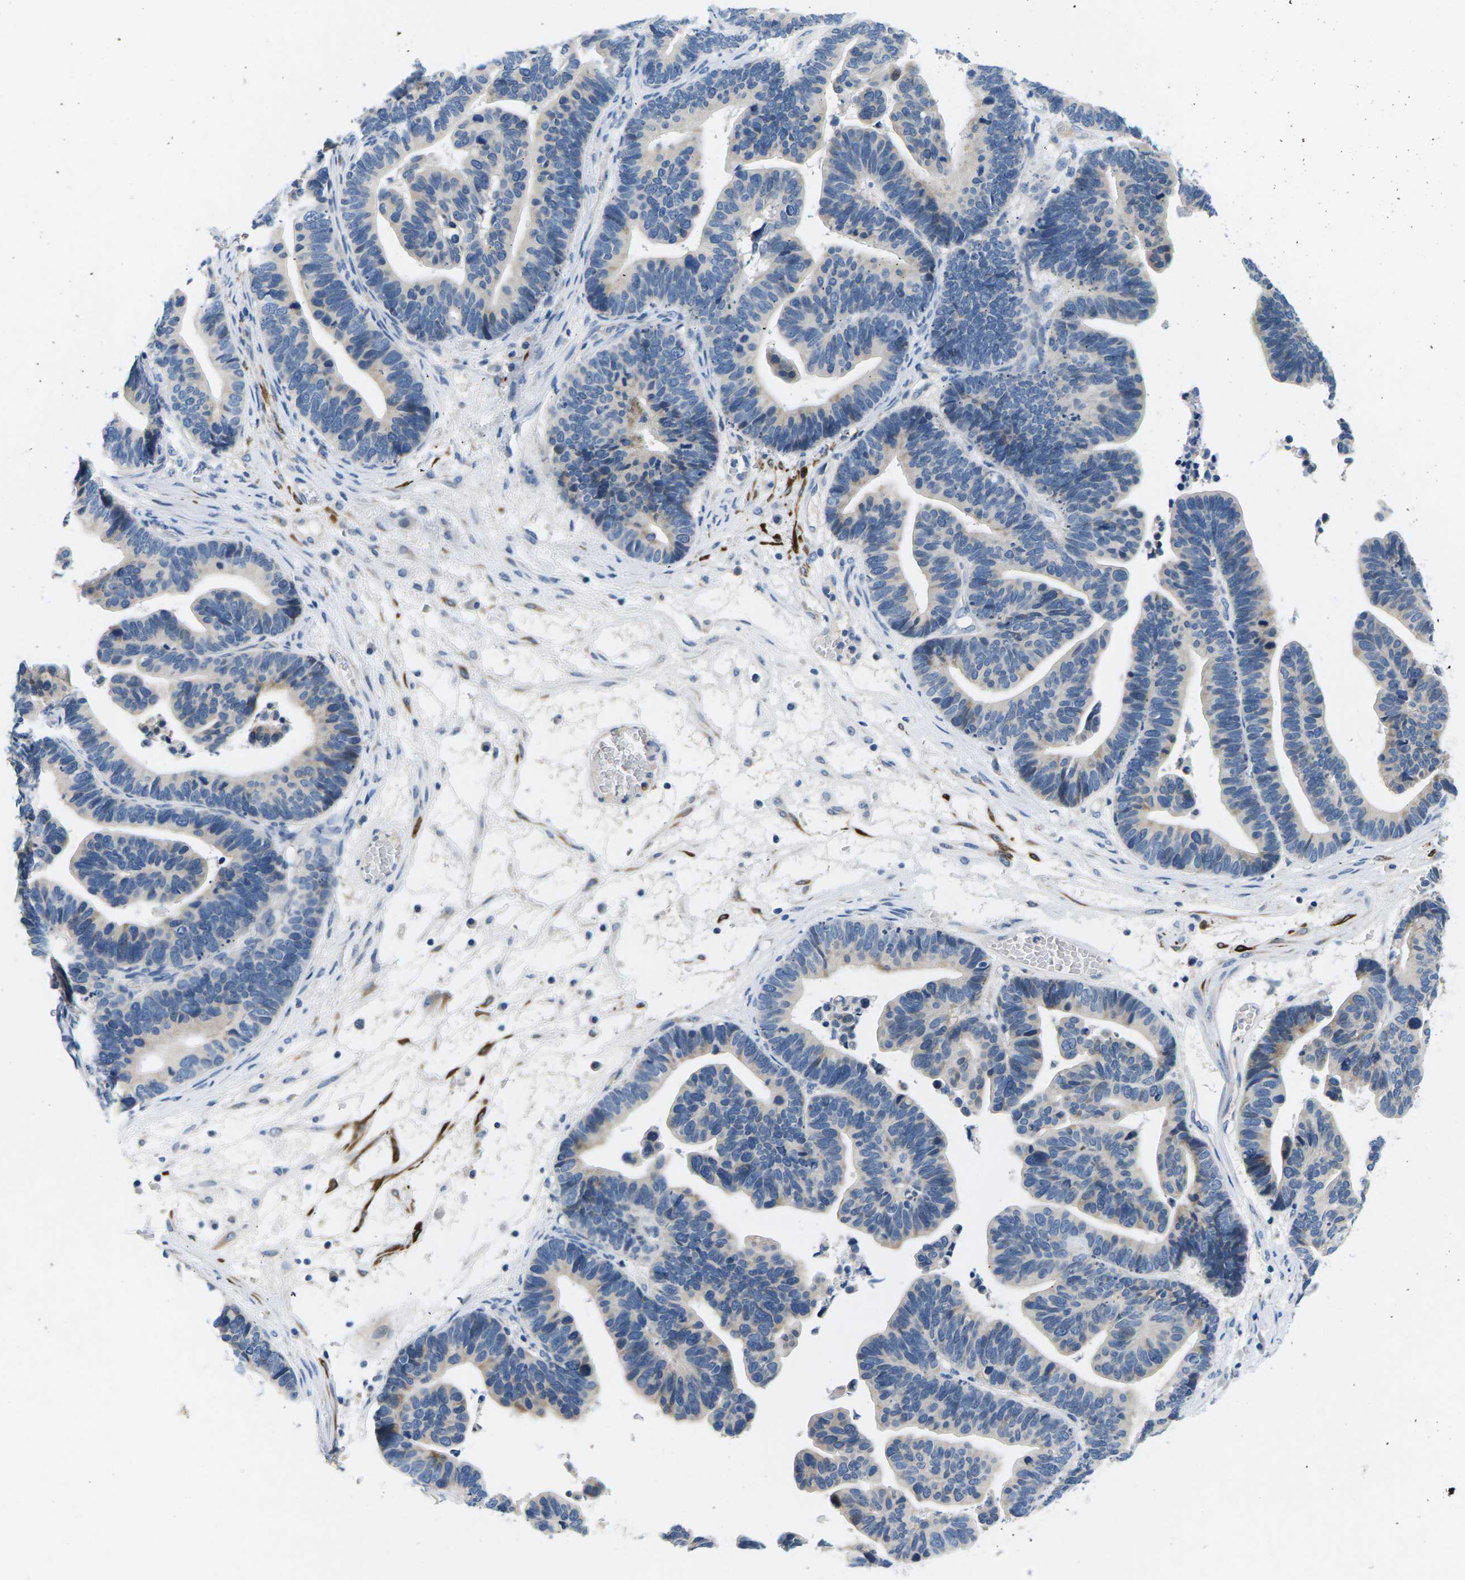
{"staining": {"intensity": "negative", "quantity": "none", "location": "none"}, "tissue": "ovarian cancer", "cell_type": "Tumor cells", "image_type": "cancer", "snomed": [{"axis": "morphology", "description": "Cystadenocarcinoma, serous, NOS"}, {"axis": "topography", "description": "Ovary"}], "caption": "Tumor cells show no significant protein staining in ovarian serous cystadenocarcinoma.", "gene": "TSPAN2", "patient": {"sex": "female", "age": 56}}